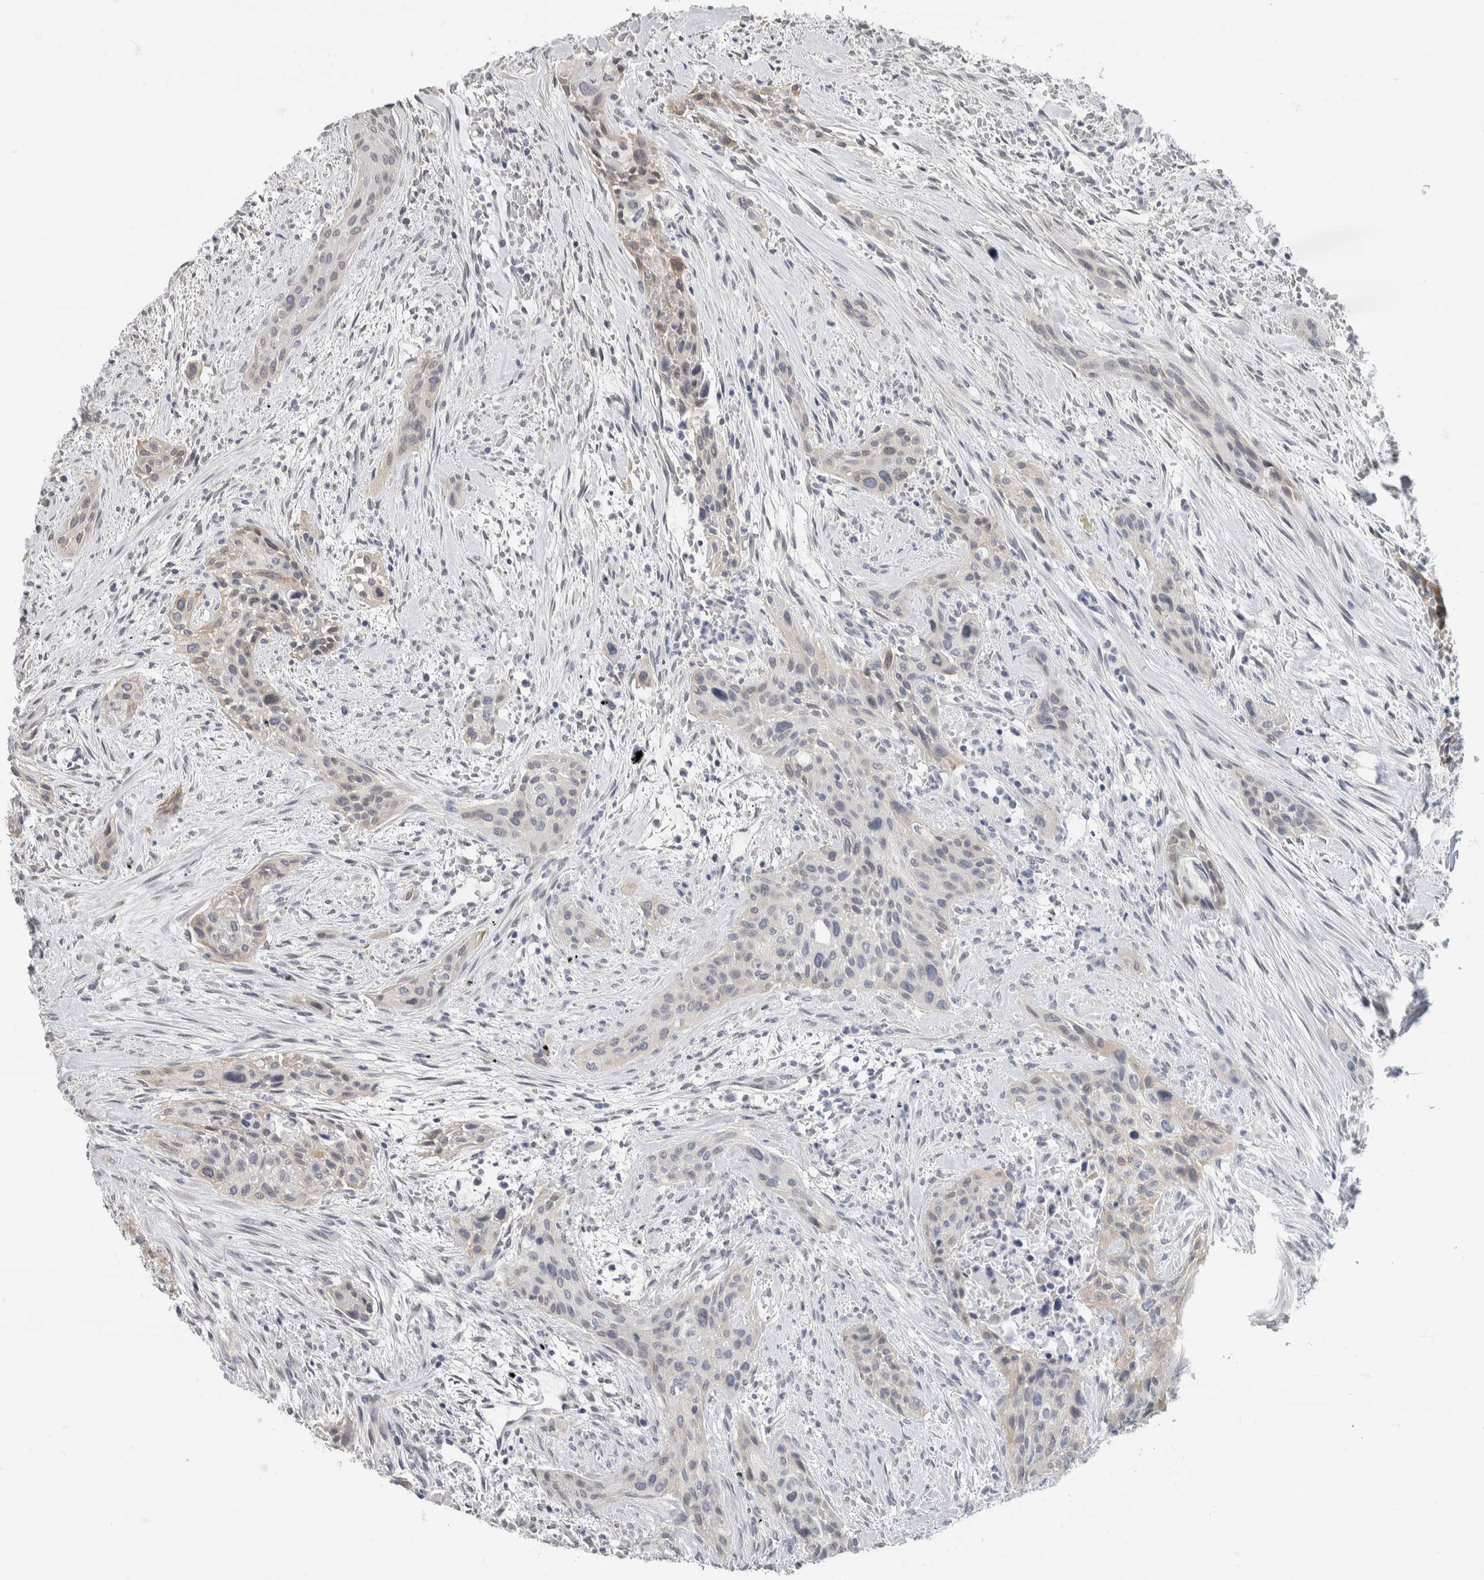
{"staining": {"intensity": "weak", "quantity": "<25%", "location": "cytoplasmic/membranous"}, "tissue": "urothelial cancer", "cell_type": "Tumor cells", "image_type": "cancer", "snomed": [{"axis": "morphology", "description": "Urothelial carcinoma, High grade"}, {"axis": "topography", "description": "Urinary bladder"}], "caption": "Immunohistochemical staining of human urothelial carcinoma (high-grade) exhibits no significant positivity in tumor cells.", "gene": "NEFM", "patient": {"sex": "male", "age": 35}}